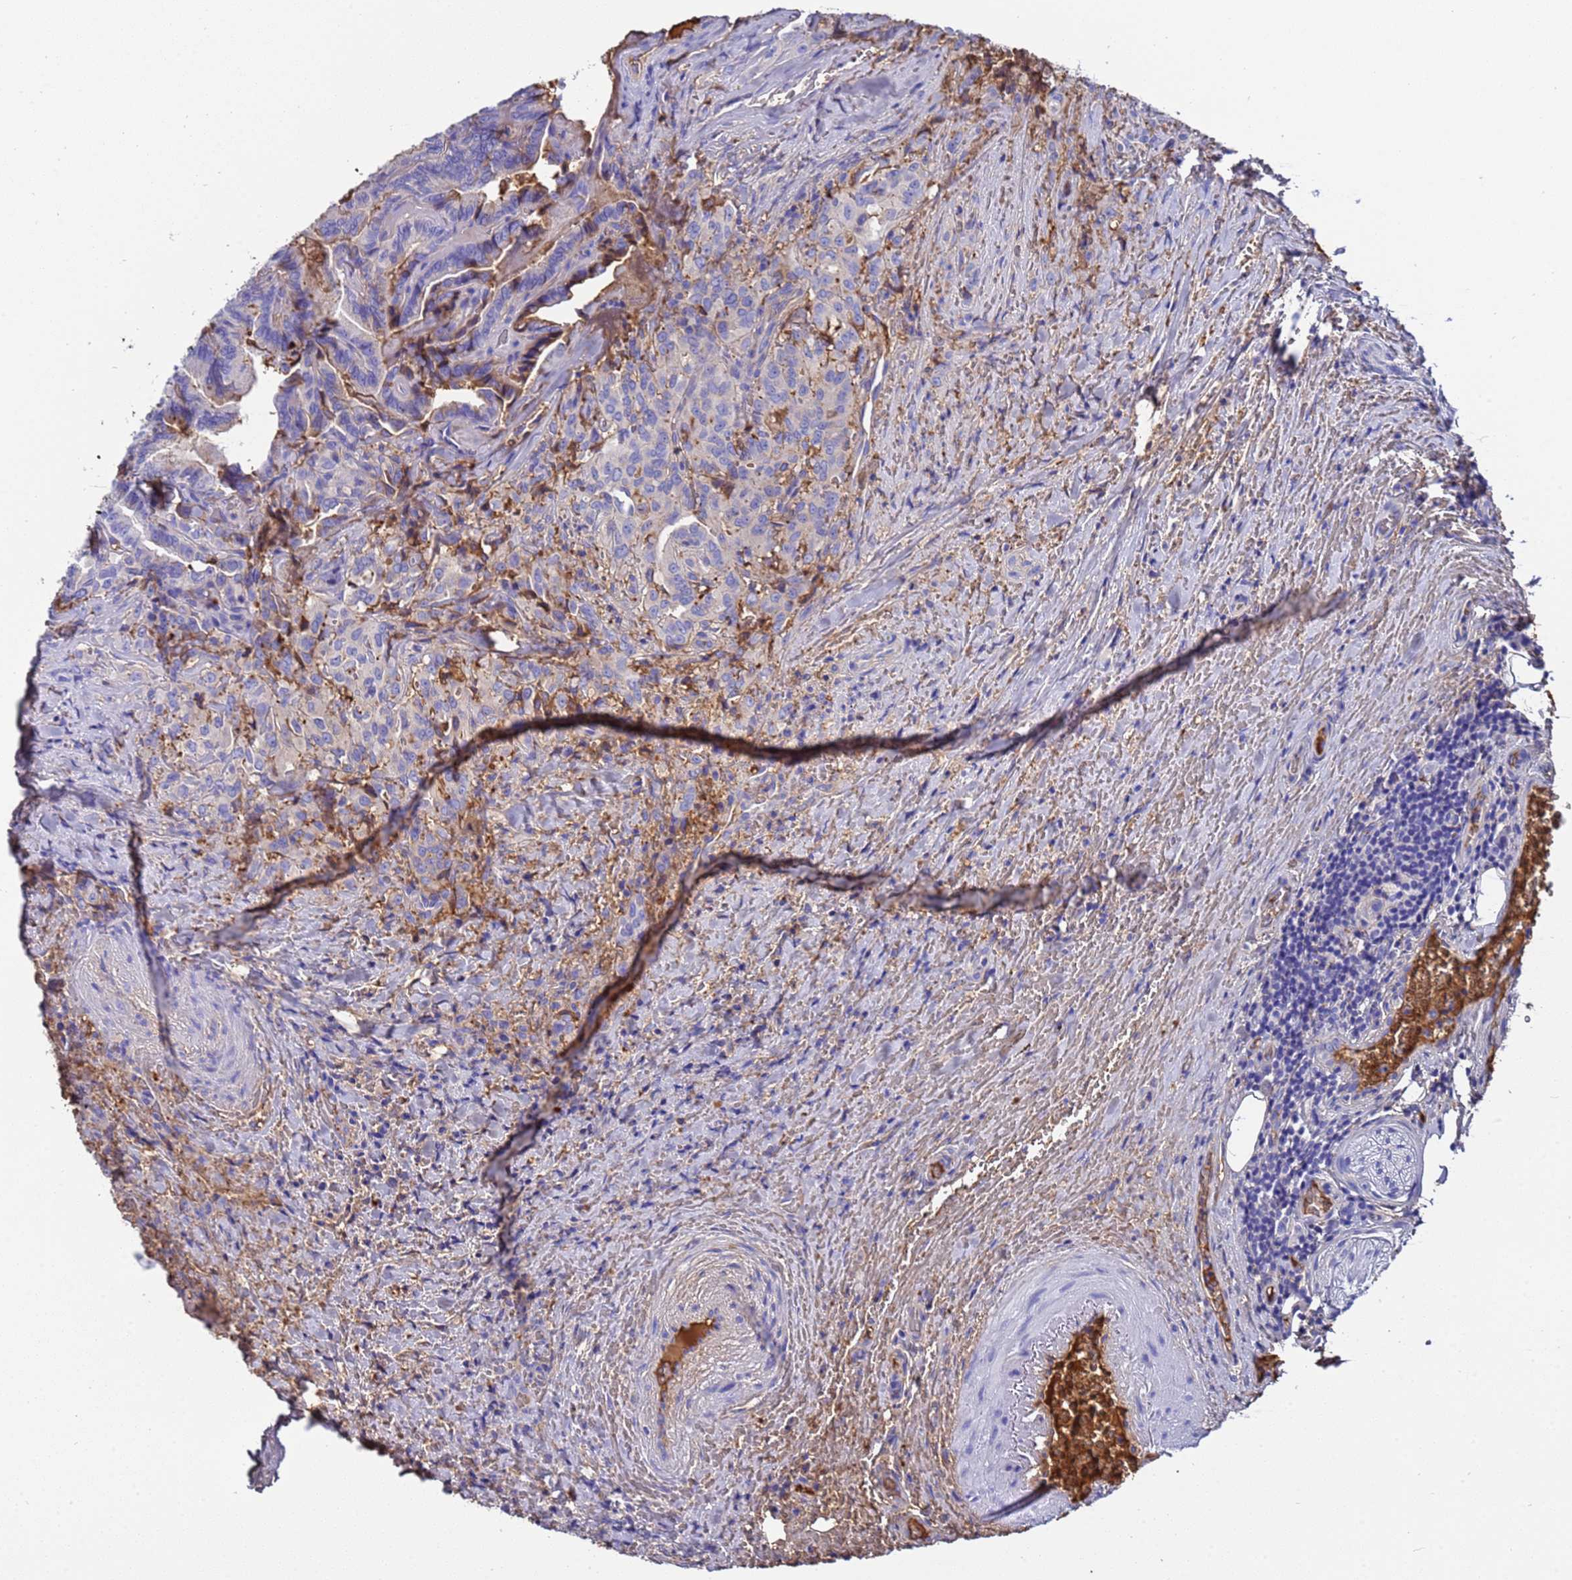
{"staining": {"intensity": "negative", "quantity": "none", "location": "none"}, "tissue": "thyroid cancer", "cell_type": "Tumor cells", "image_type": "cancer", "snomed": [{"axis": "morphology", "description": "Papillary adenocarcinoma, NOS"}, {"axis": "topography", "description": "Thyroid gland"}], "caption": "High power microscopy photomicrograph of an immunohistochemistry (IHC) photomicrograph of papillary adenocarcinoma (thyroid), revealing no significant expression in tumor cells.", "gene": "H1-7", "patient": {"sex": "male", "age": 61}}